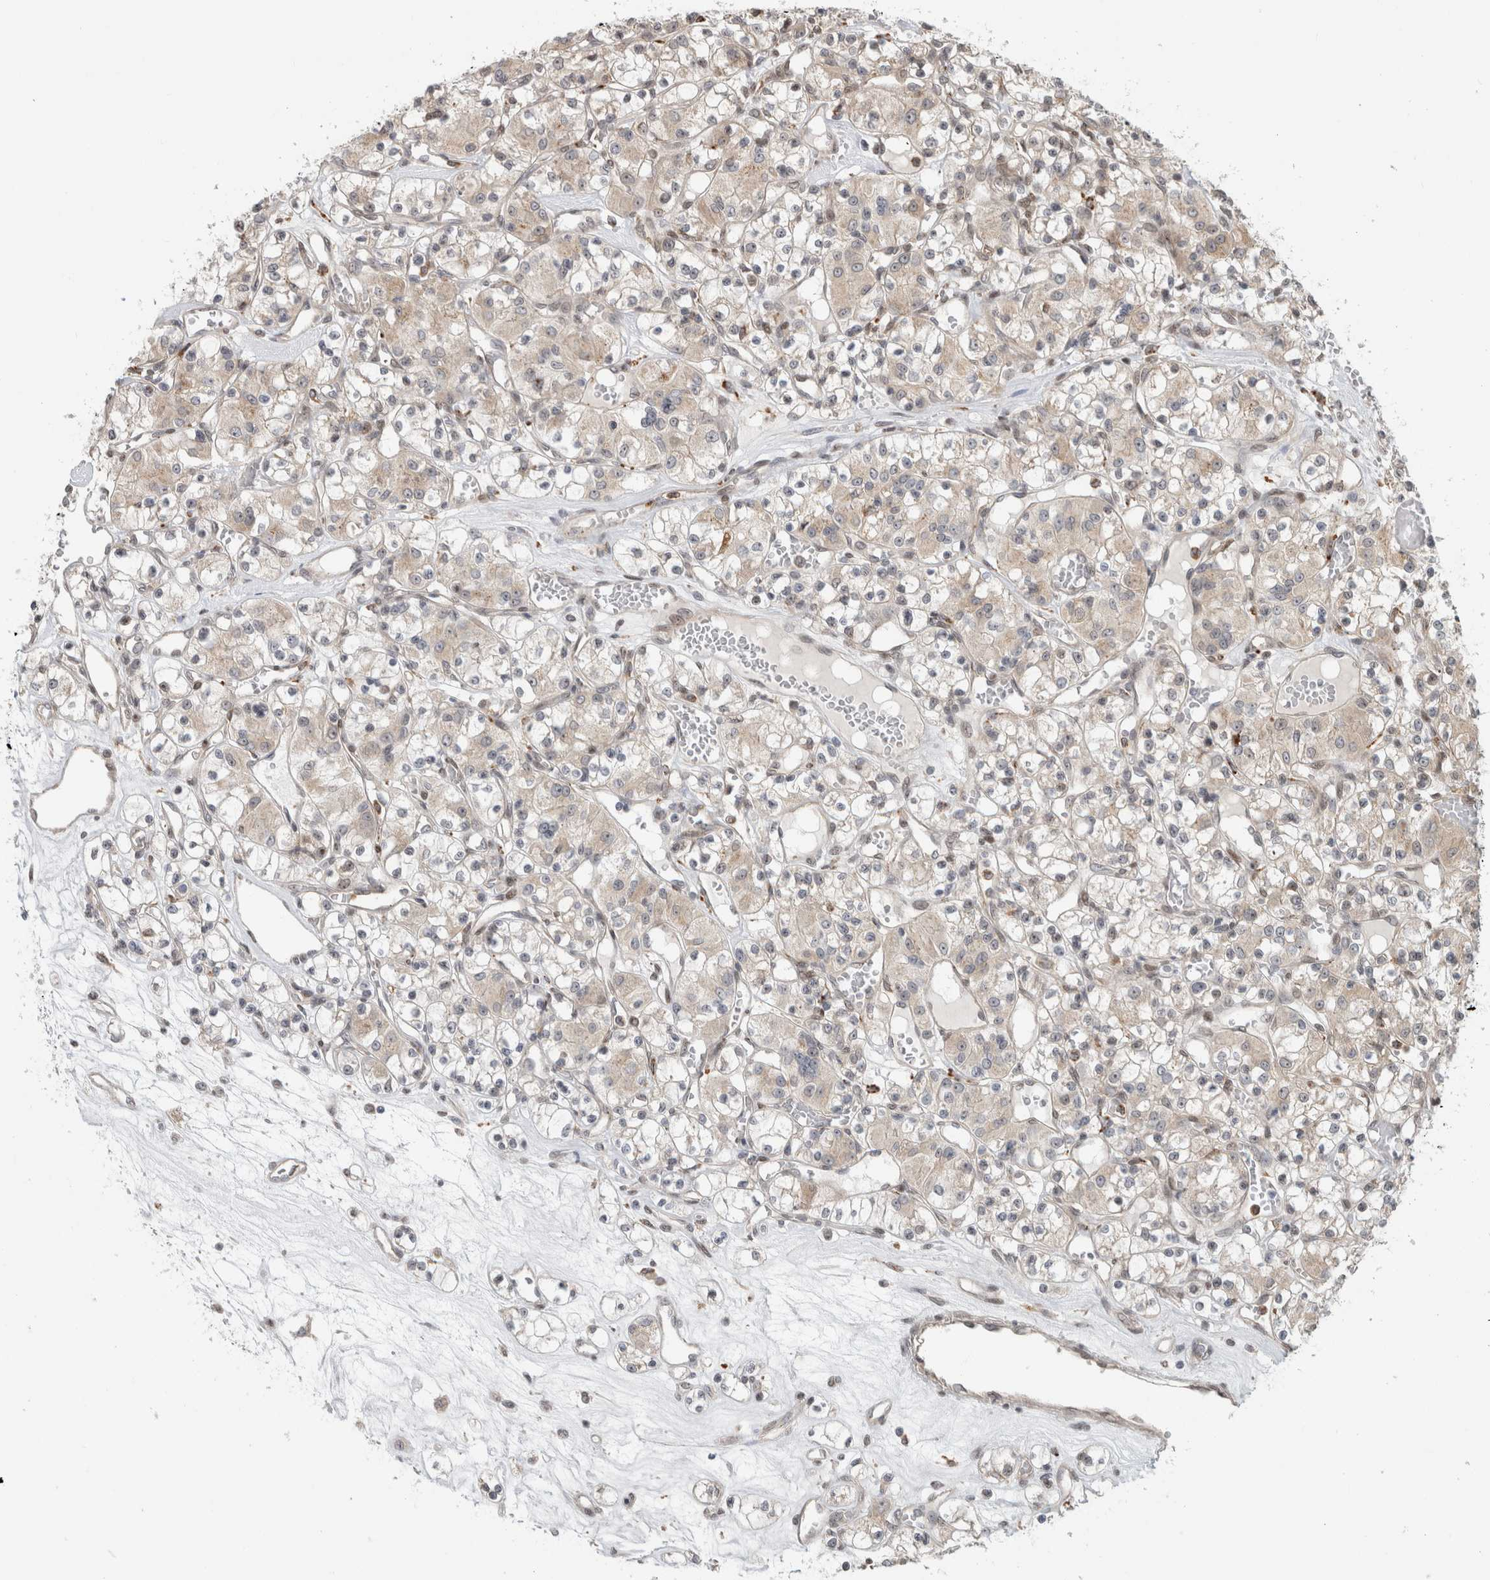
{"staining": {"intensity": "weak", "quantity": "25%-75%", "location": "cytoplasmic/membranous"}, "tissue": "renal cancer", "cell_type": "Tumor cells", "image_type": "cancer", "snomed": [{"axis": "morphology", "description": "Adenocarcinoma, NOS"}, {"axis": "topography", "description": "Kidney"}], "caption": "Weak cytoplasmic/membranous protein staining is appreciated in about 25%-75% of tumor cells in renal adenocarcinoma.", "gene": "NAB2", "patient": {"sex": "female", "age": 59}}